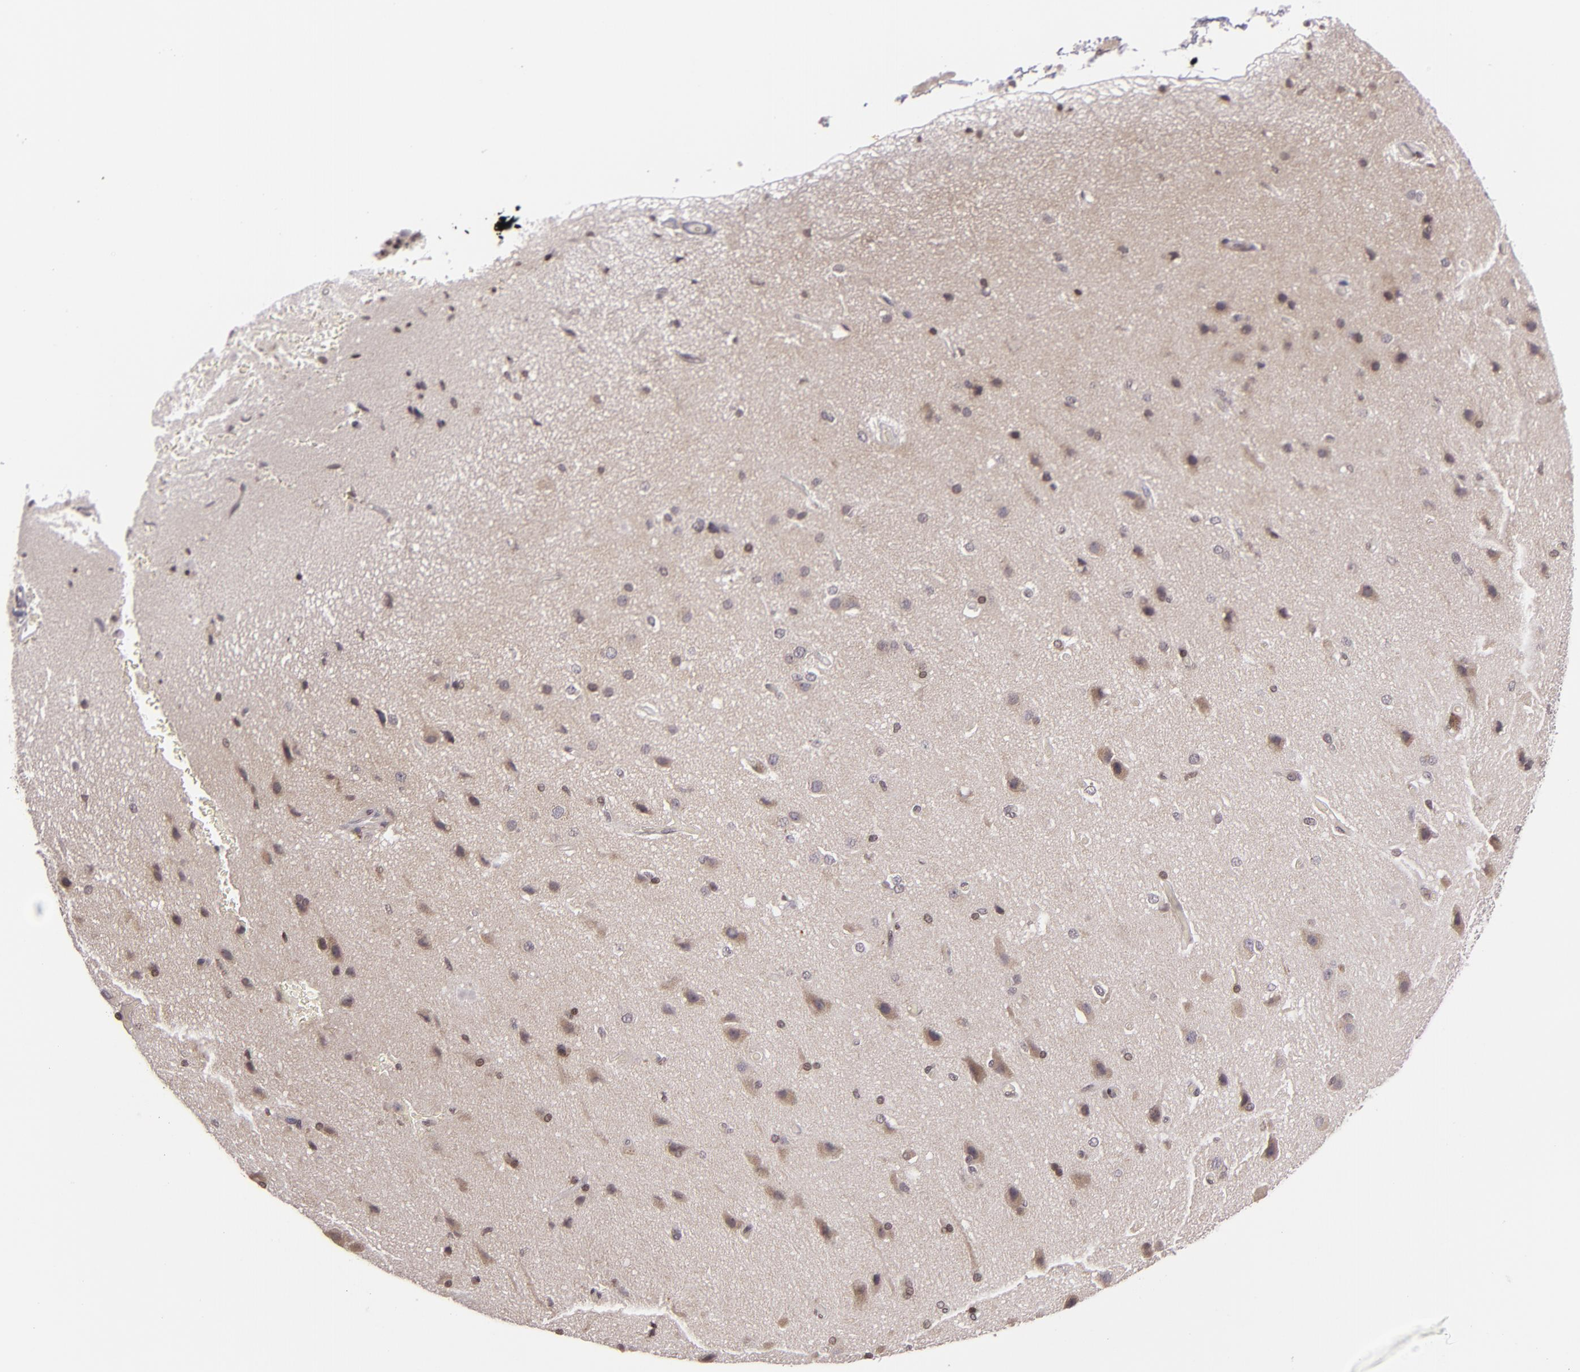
{"staining": {"intensity": "negative", "quantity": "none", "location": "none"}, "tissue": "cerebral cortex", "cell_type": "Endothelial cells", "image_type": "normal", "snomed": [{"axis": "morphology", "description": "Normal tissue, NOS"}, {"axis": "morphology", "description": "Glioma, malignant, High grade"}, {"axis": "topography", "description": "Cerebral cortex"}], "caption": "A high-resolution image shows immunohistochemistry (IHC) staining of unremarkable cerebral cortex, which exhibits no significant expression in endothelial cells.", "gene": "AKAP6", "patient": {"sex": "male", "age": 77}}